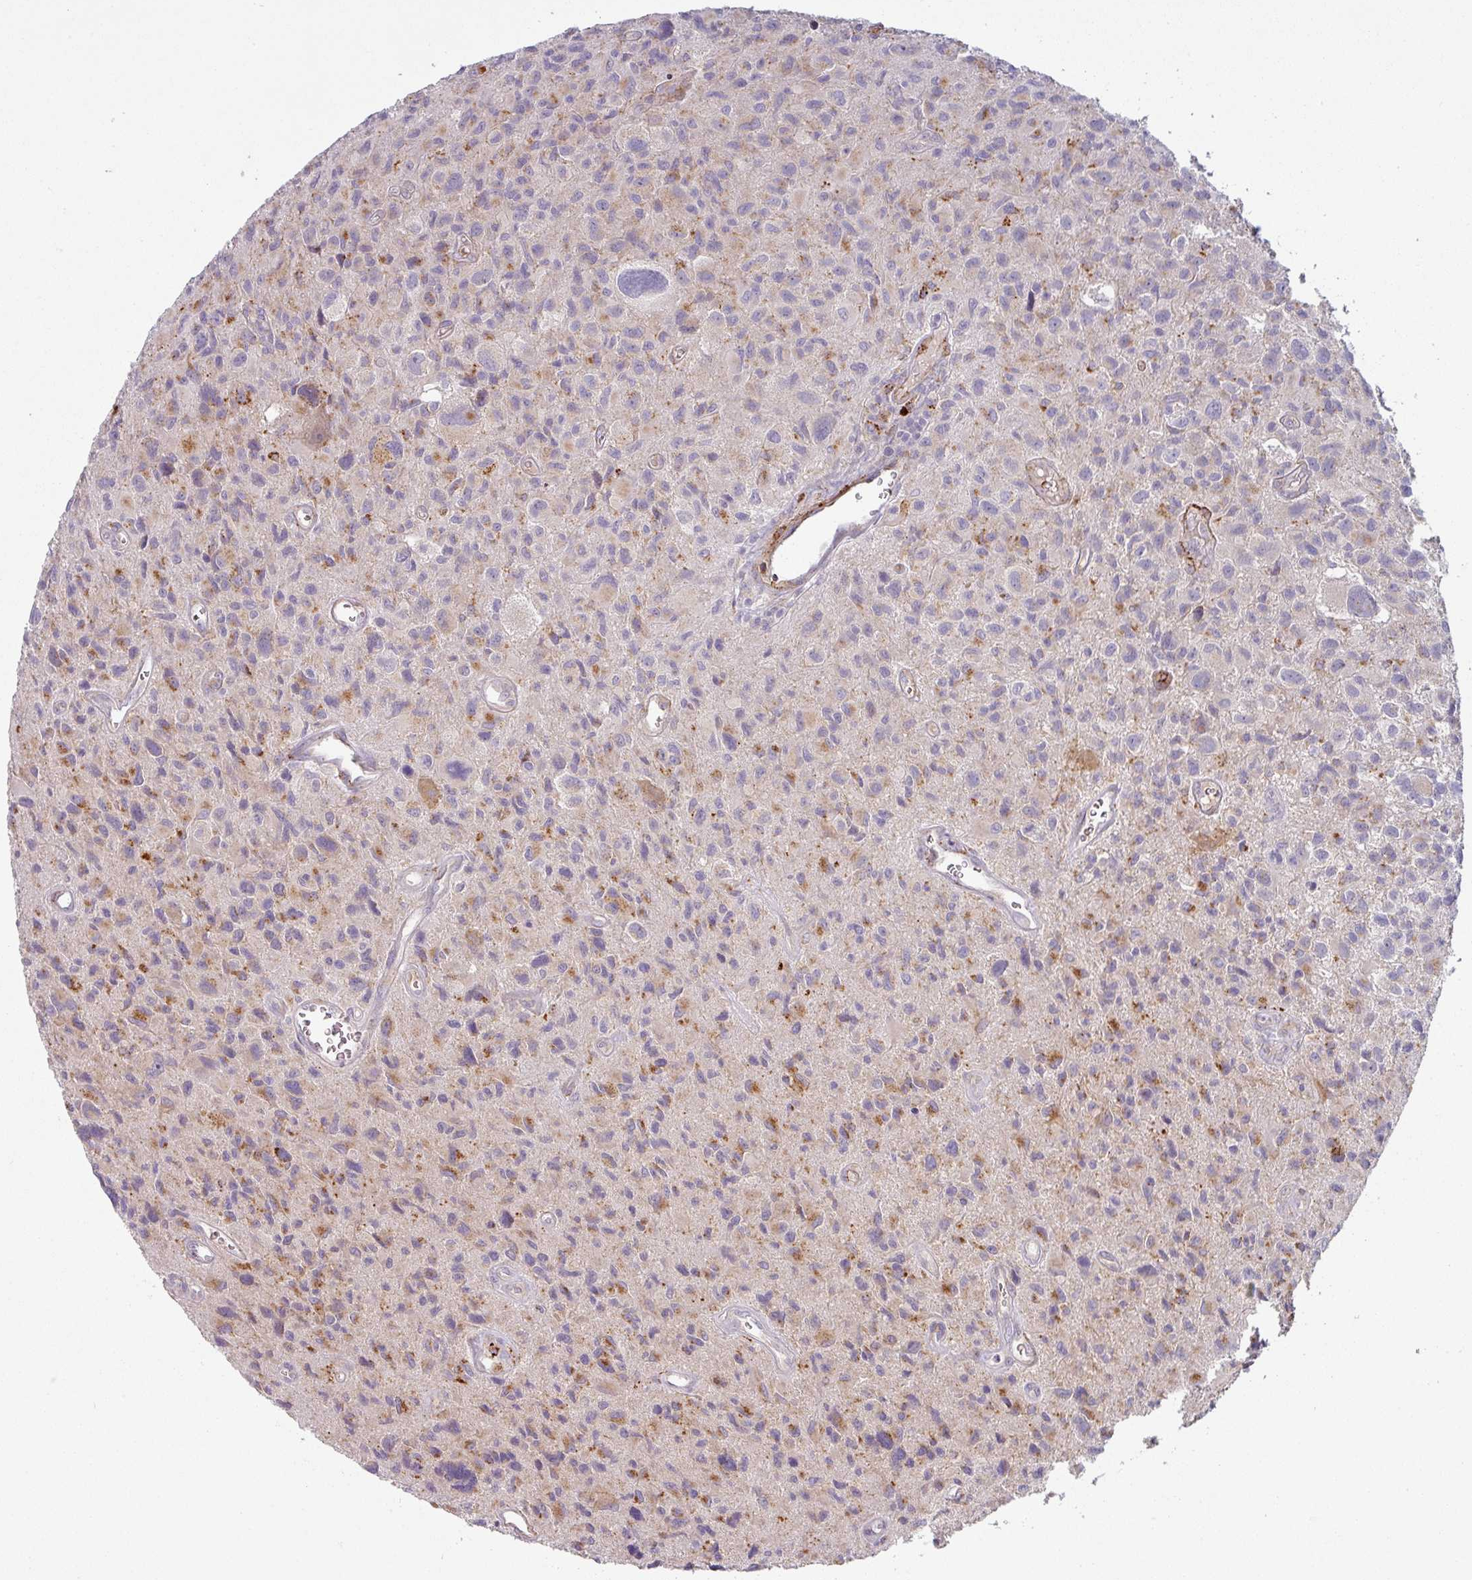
{"staining": {"intensity": "moderate", "quantity": "25%-75%", "location": "cytoplasmic/membranous"}, "tissue": "glioma", "cell_type": "Tumor cells", "image_type": "cancer", "snomed": [{"axis": "morphology", "description": "Glioma, malignant, High grade"}, {"axis": "topography", "description": "Brain"}], "caption": "Protein expression by immunohistochemistry (IHC) exhibits moderate cytoplasmic/membranous staining in about 25%-75% of tumor cells in malignant high-grade glioma. Ihc stains the protein in brown and the nuclei are stained blue.", "gene": "PRODH2", "patient": {"sex": "male", "age": 76}}